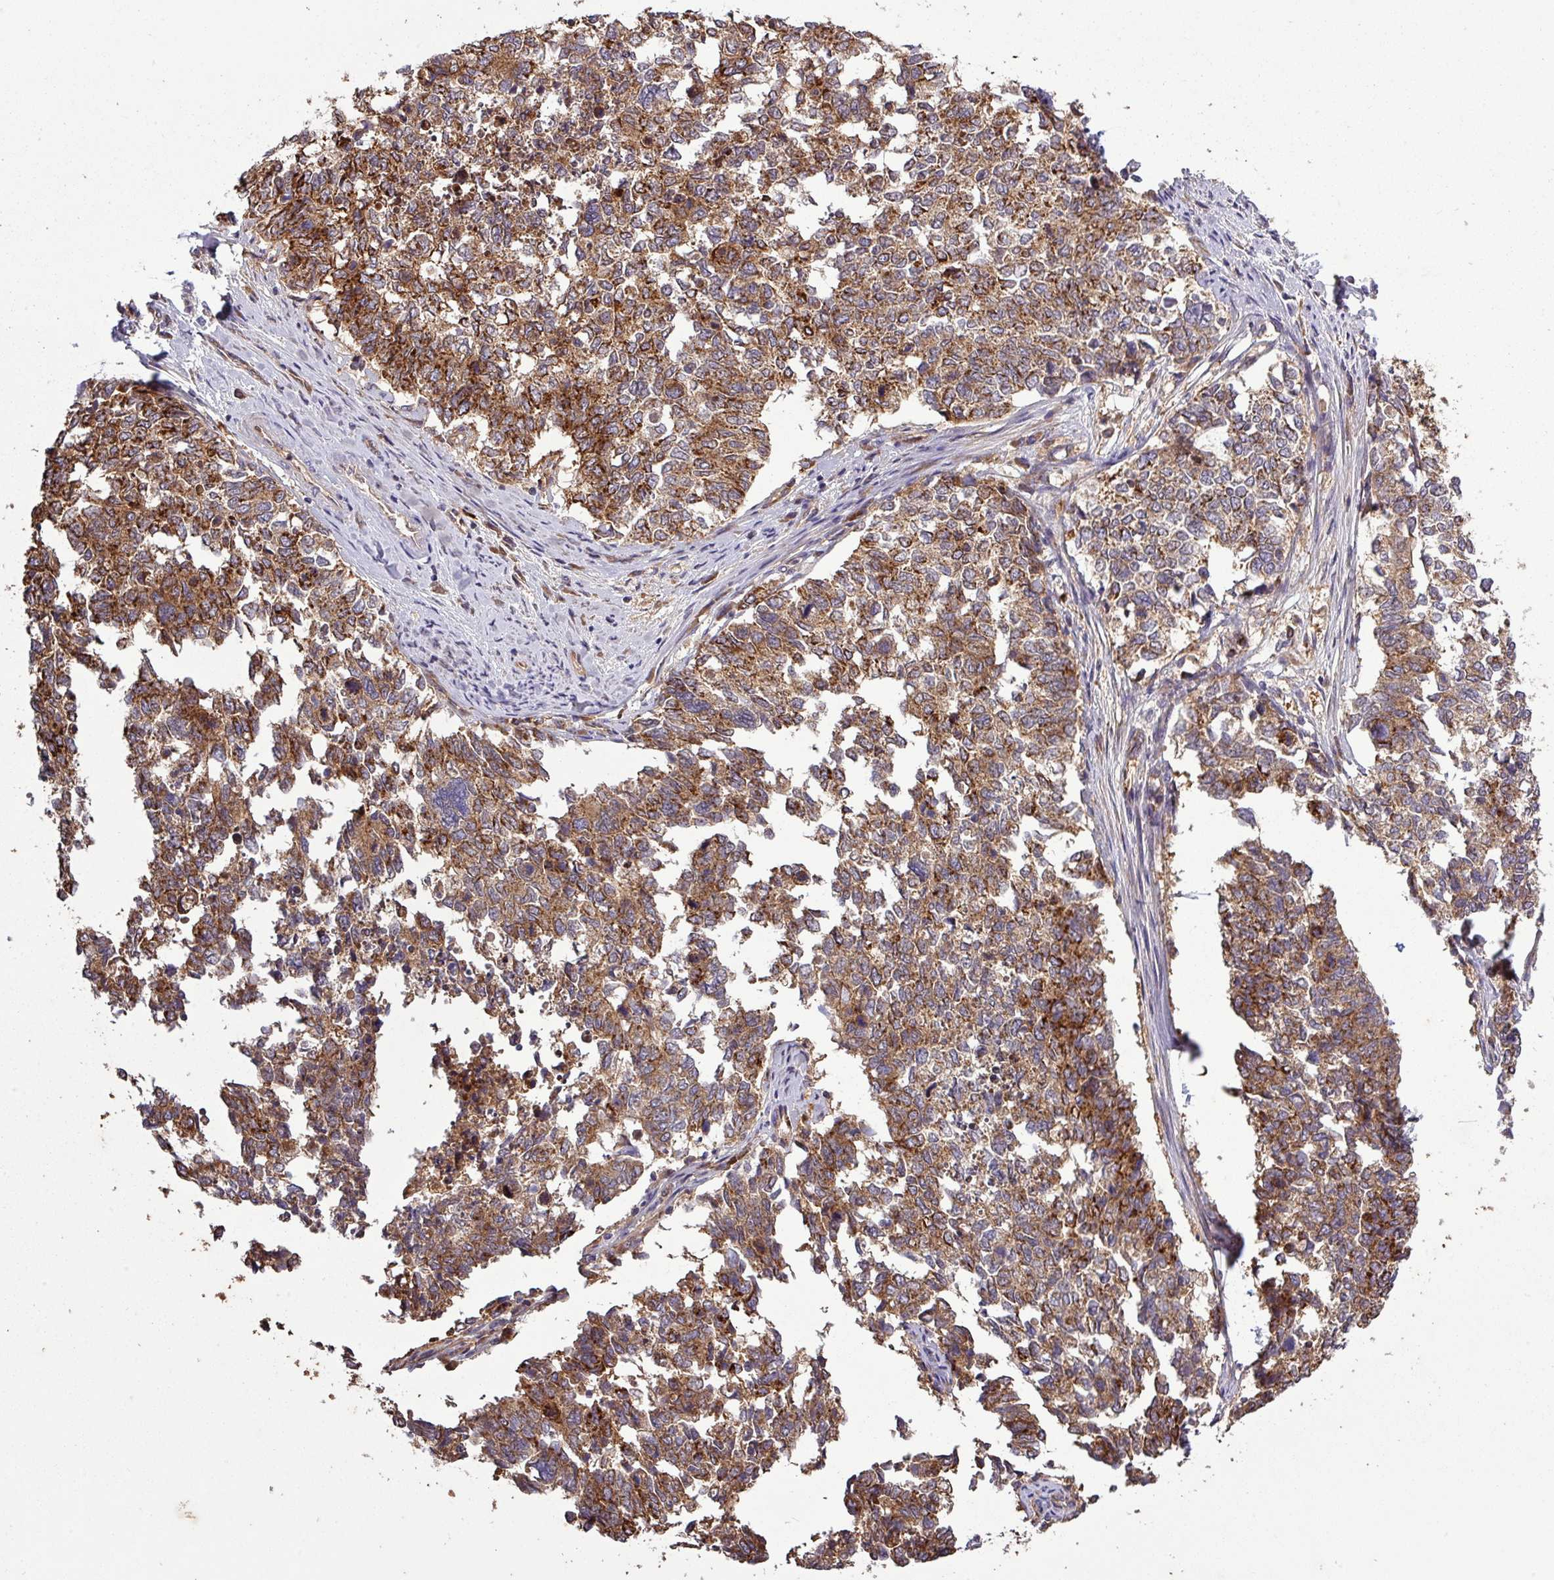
{"staining": {"intensity": "strong", "quantity": ">75%", "location": "cytoplasmic/membranous"}, "tissue": "cervical cancer", "cell_type": "Tumor cells", "image_type": "cancer", "snomed": [{"axis": "morphology", "description": "Squamous cell carcinoma, NOS"}, {"axis": "topography", "description": "Cervix"}], "caption": "Immunohistochemistry image of human cervical cancer (squamous cell carcinoma) stained for a protein (brown), which shows high levels of strong cytoplasmic/membranous staining in approximately >75% of tumor cells.", "gene": "SIRPB2", "patient": {"sex": "female", "age": 63}}